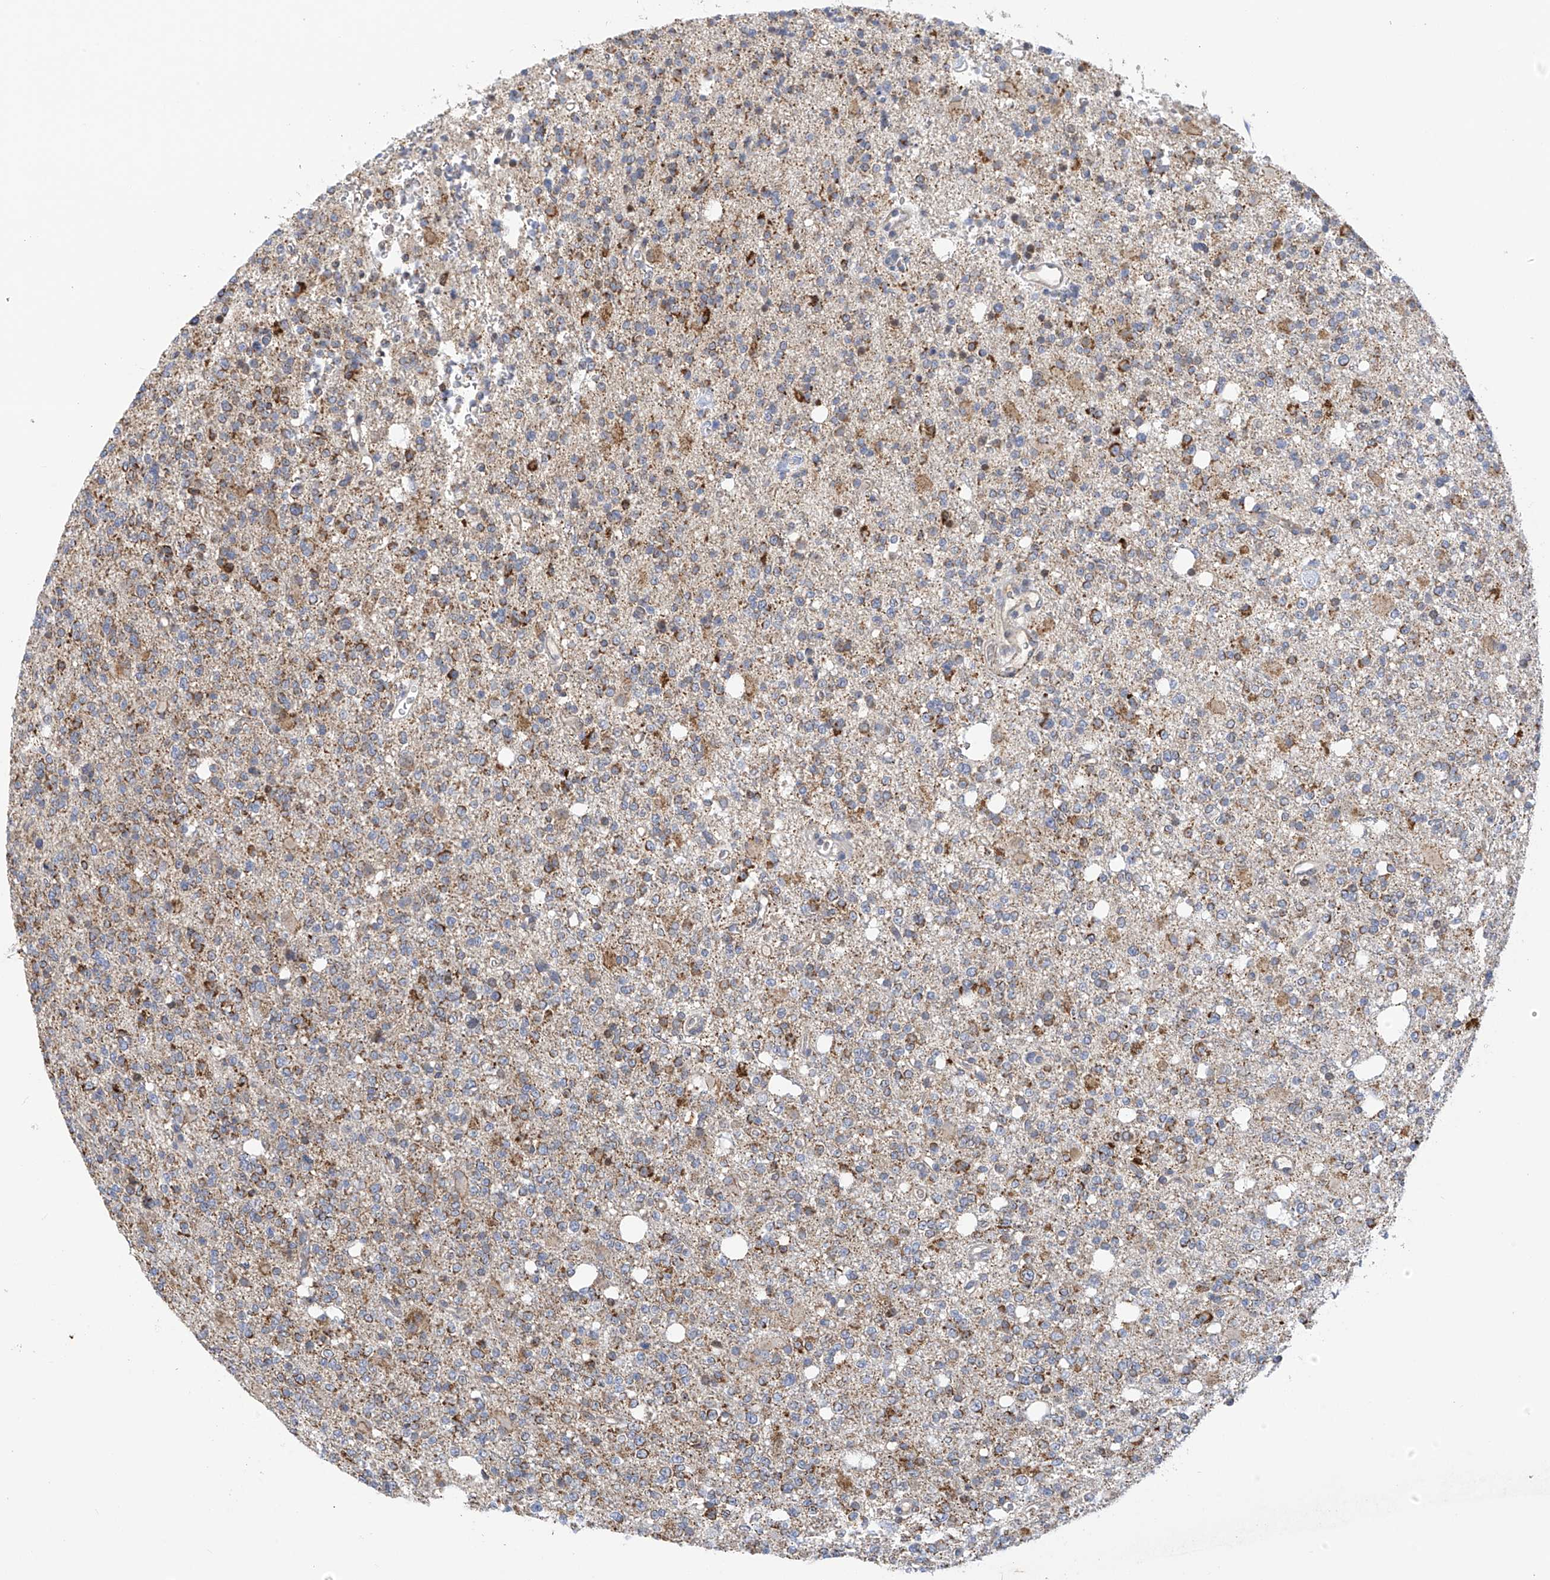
{"staining": {"intensity": "moderate", "quantity": "25%-75%", "location": "cytoplasmic/membranous"}, "tissue": "glioma", "cell_type": "Tumor cells", "image_type": "cancer", "snomed": [{"axis": "morphology", "description": "Glioma, malignant, High grade"}, {"axis": "topography", "description": "Brain"}], "caption": "A histopathology image showing moderate cytoplasmic/membranous staining in about 25%-75% of tumor cells in malignant high-grade glioma, as visualized by brown immunohistochemical staining.", "gene": "METTL18", "patient": {"sex": "female", "age": 62}}